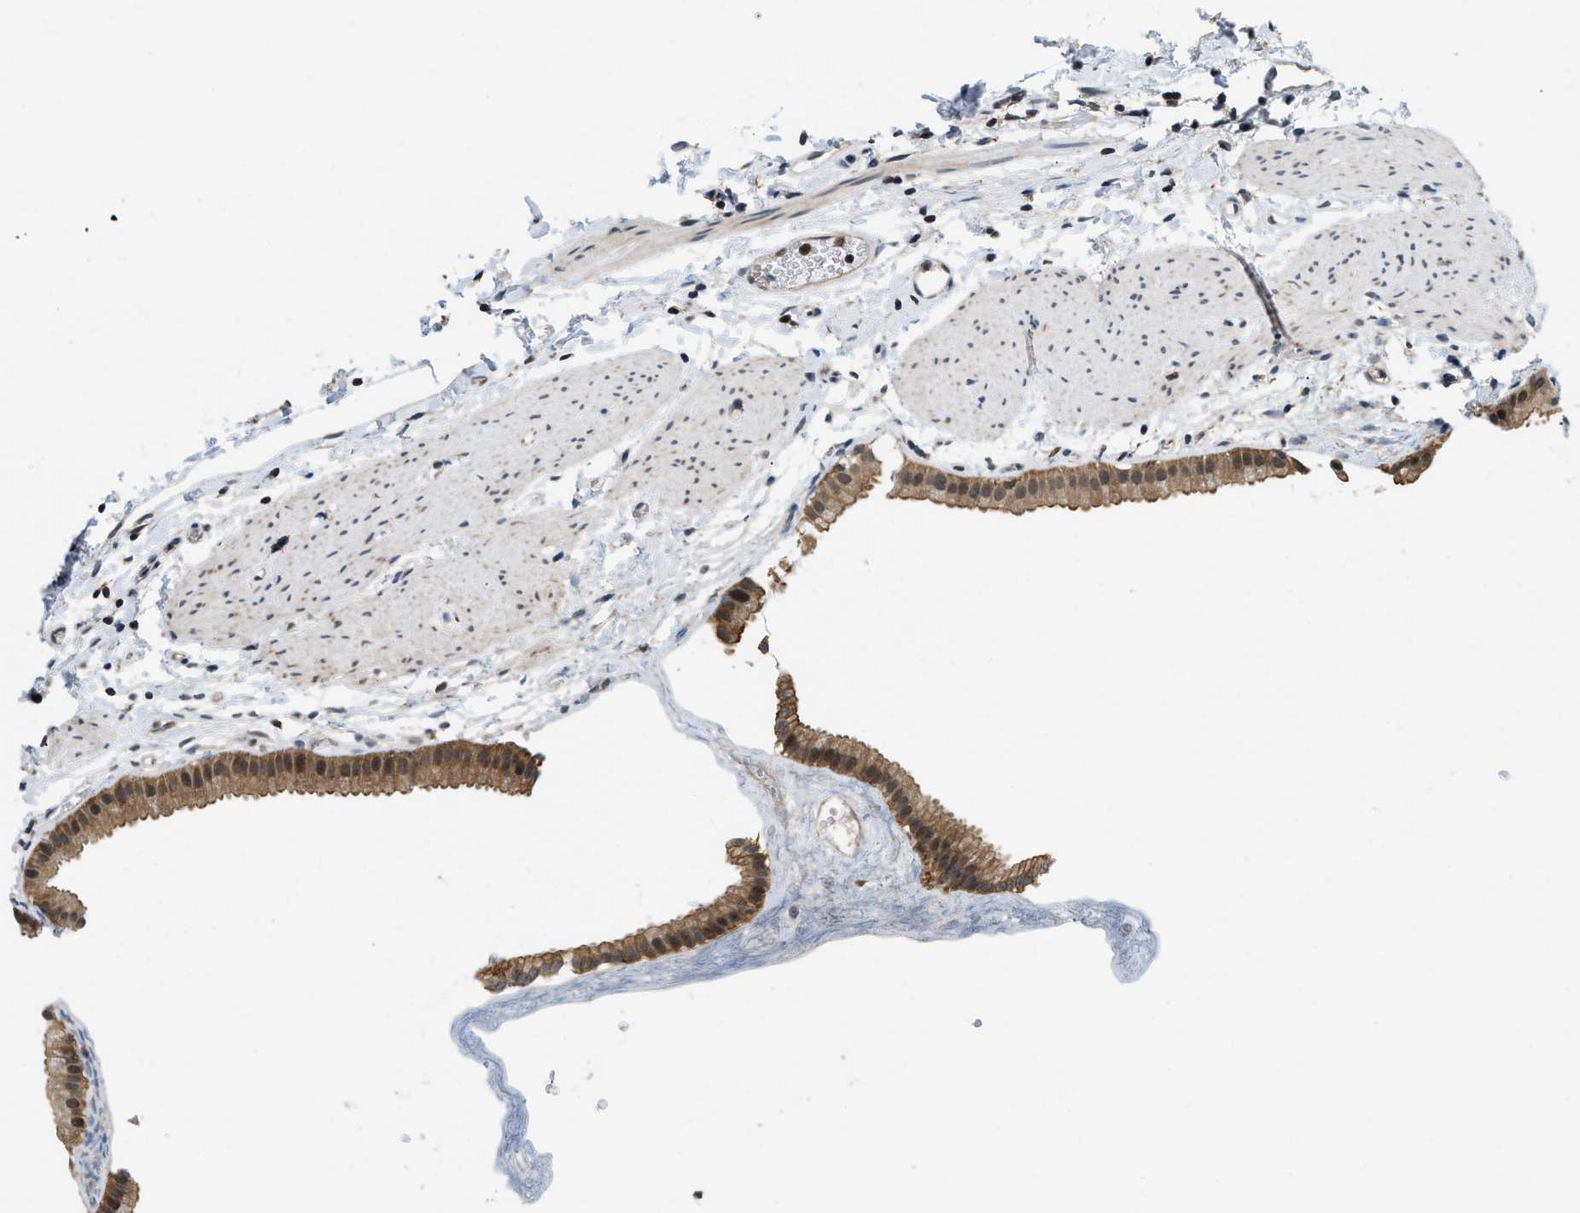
{"staining": {"intensity": "moderate", "quantity": ">75%", "location": "cytoplasmic/membranous,nuclear"}, "tissue": "gallbladder", "cell_type": "Glandular cells", "image_type": "normal", "snomed": [{"axis": "morphology", "description": "Normal tissue, NOS"}, {"axis": "topography", "description": "Gallbladder"}], "caption": "A high-resolution image shows IHC staining of normal gallbladder, which demonstrates moderate cytoplasmic/membranous,nuclear expression in about >75% of glandular cells. (DAB (3,3'-diaminobenzidine) IHC, brown staining for protein, blue staining for nuclei).", "gene": "ATF7IP", "patient": {"sex": "female", "age": 64}}